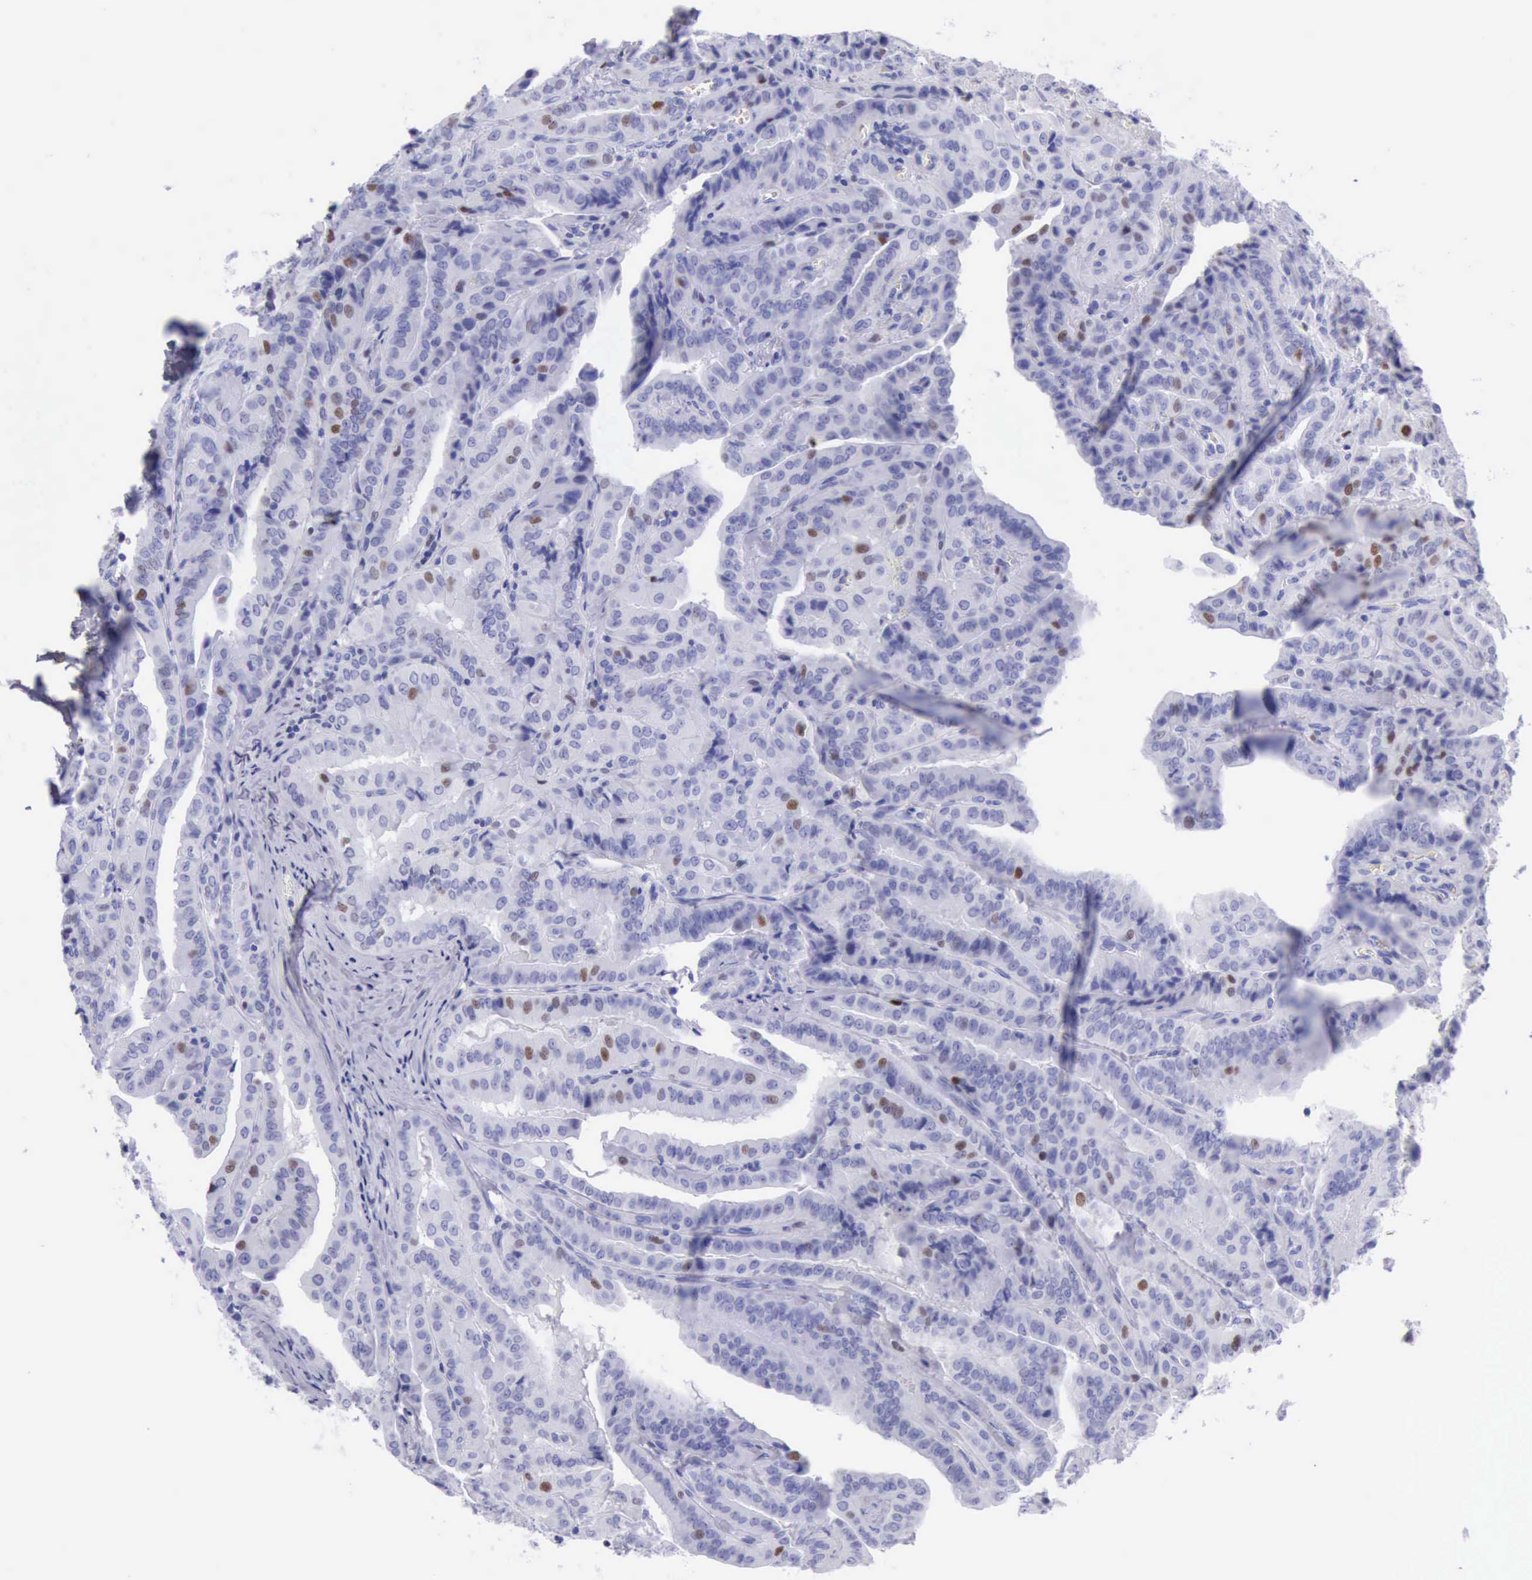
{"staining": {"intensity": "moderate", "quantity": "<25%", "location": "nuclear"}, "tissue": "thyroid cancer", "cell_type": "Tumor cells", "image_type": "cancer", "snomed": [{"axis": "morphology", "description": "Papillary adenocarcinoma, NOS"}, {"axis": "topography", "description": "Thyroid gland"}], "caption": "A histopathology image showing moderate nuclear expression in approximately <25% of tumor cells in thyroid papillary adenocarcinoma, as visualized by brown immunohistochemical staining.", "gene": "MCM2", "patient": {"sex": "female", "age": 71}}